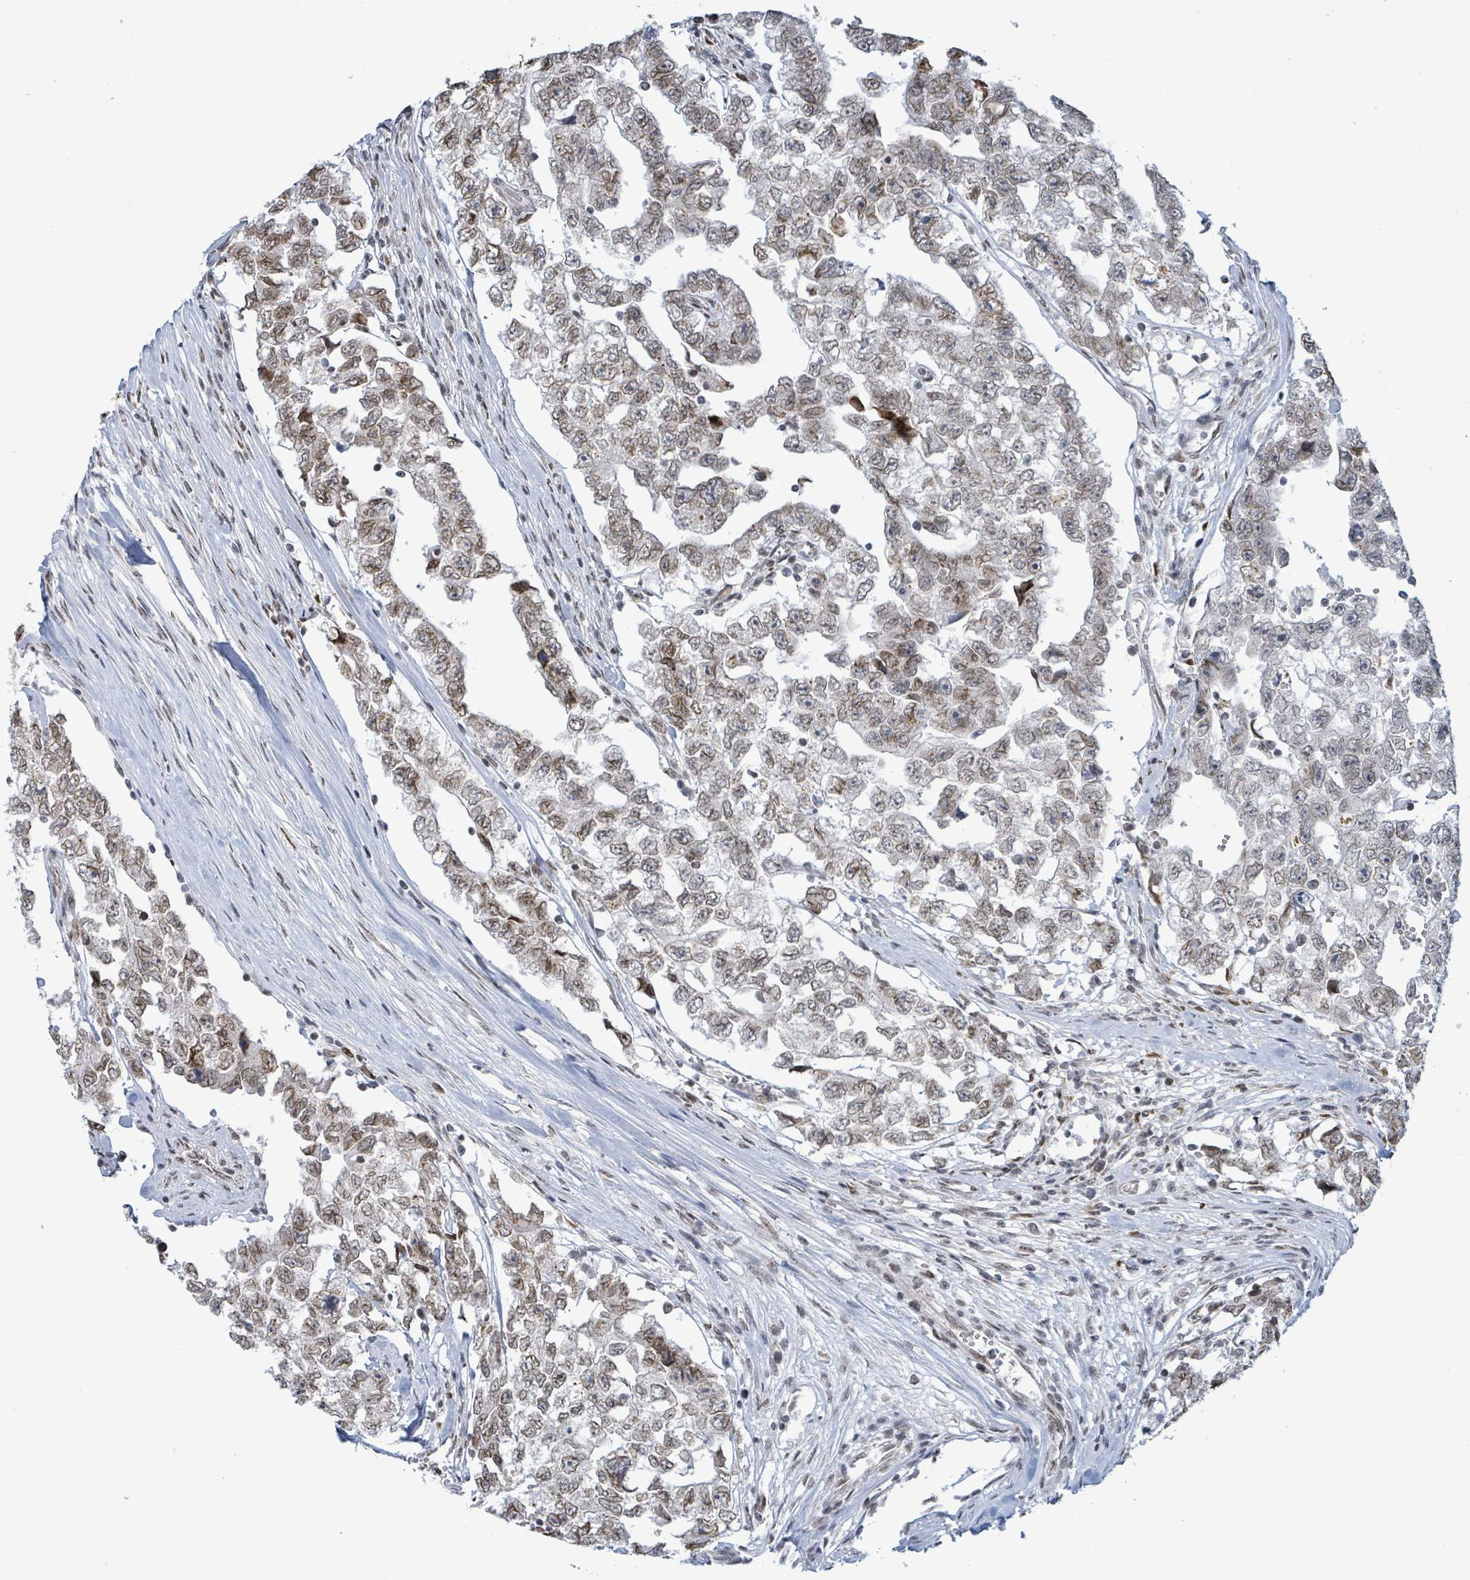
{"staining": {"intensity": "weak", "quantity": "25%-75%", "location": "nuclear"}, "tissue": "testis cancer", "cell_type": "Tumor cells", "image_type": "cancer", "snomed": [{"axis": "morphology", "description": "Carcinoma, Embryonal, NOS"}, {"axis": "topography", "description": "Testis"}], "caption": "A low amount of weak nuclear positivity is identified in about 25%-75% of tumor cells in embryonal carcinoma (testis) tissue.", "gene": "SBF2", "patient": {"sex": "male", "age": 22}}